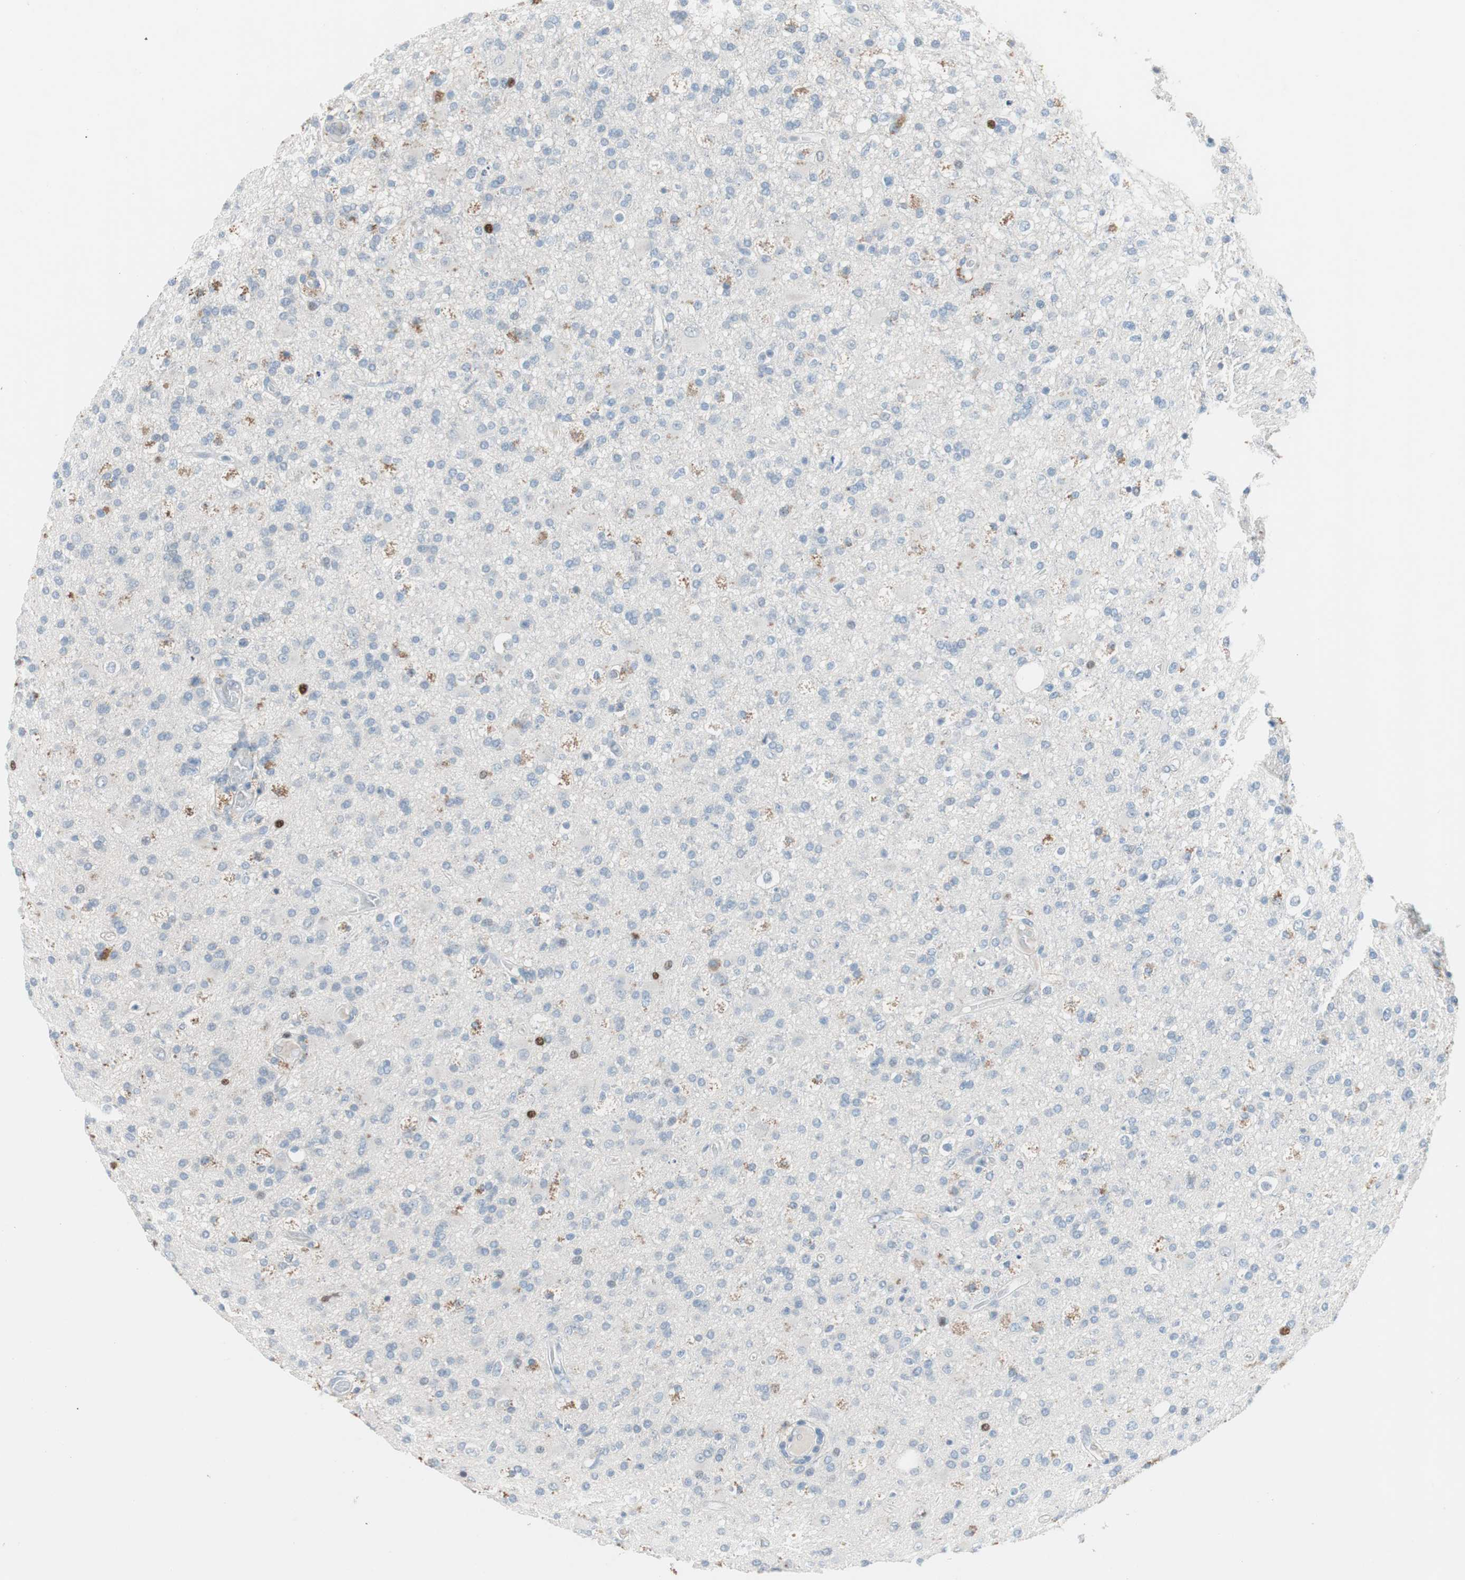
{"staining": {"intensity": "negative", "quantity": "none", "location": "none"}, "tissue": "glioma", "cell_type": "Tumor cells", "image_type": "cancer", "snomed": [{"axis": "morphology", "description": "Glioma, malignant, High grade"}, {"axis": "topography", "description": "Brain"}], "caption": "Tumor cells show no significant protein positivity in malignant glioma (high-grade). Brightfield microscopy of IHC stained with DAB (brown) and hematoxylin (blue), captured at high magnification.", "gene": "FOSL1", "patient": {"sex": "male", "age": 33}}